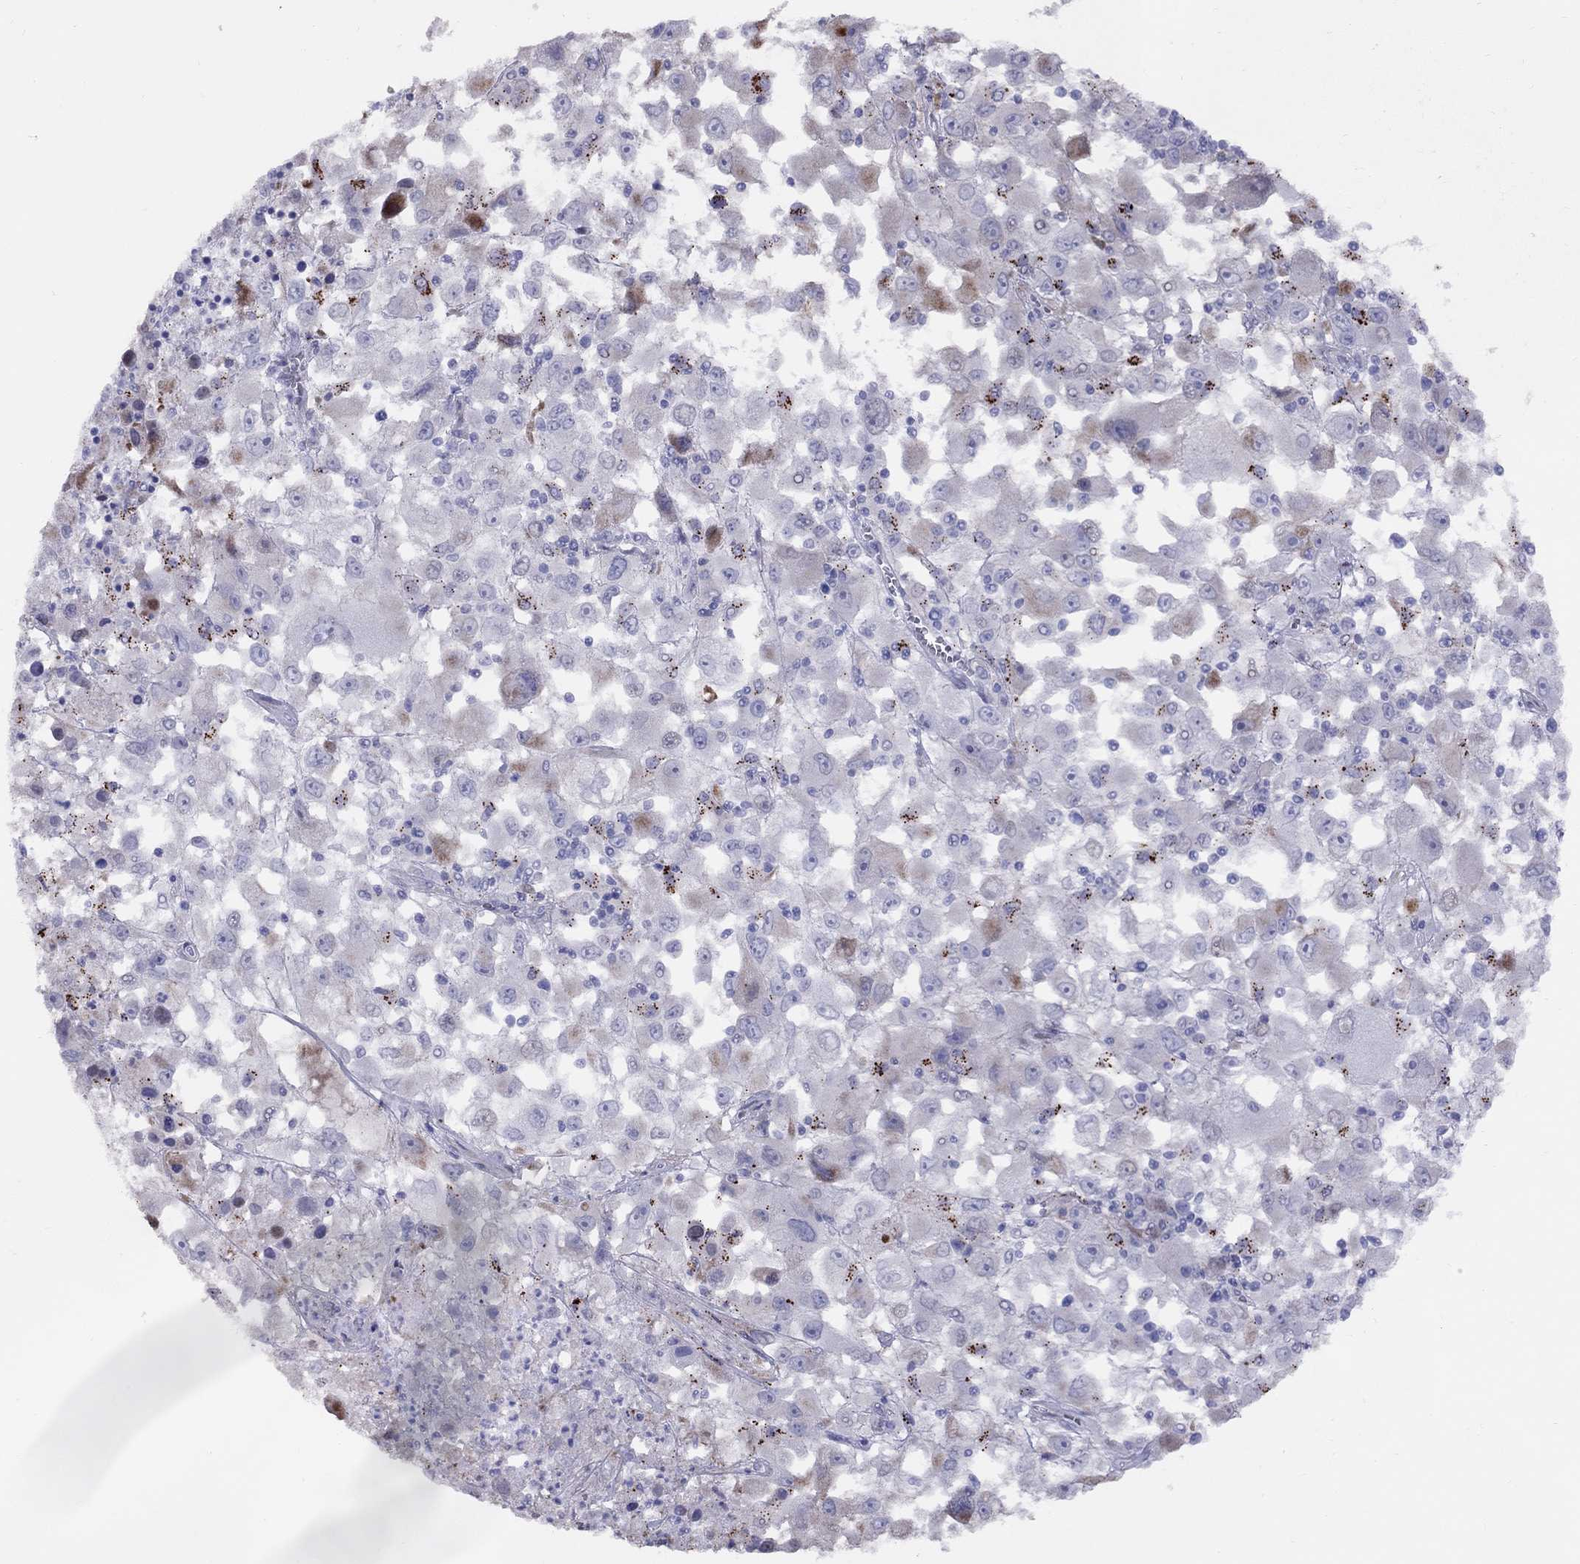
{"staining": {"intensity": "negative", "quantity": "none", "location": "none"}, "tissue": "melanoma", "cell_type": "Tumor cells", "image_type": "cancer", "snomed": [{"axis": "morphology", "description": "Malignant melanoma, Metastatic site"}, {"axis": "topography", "description": "Soft tissue"}], "caption": "Melanoma stained for a protein using immunohistochemistry exhibits no staining tumor cells.", "gene": "MAGEB4", "patient": {"sex": "male", "age": 50}}